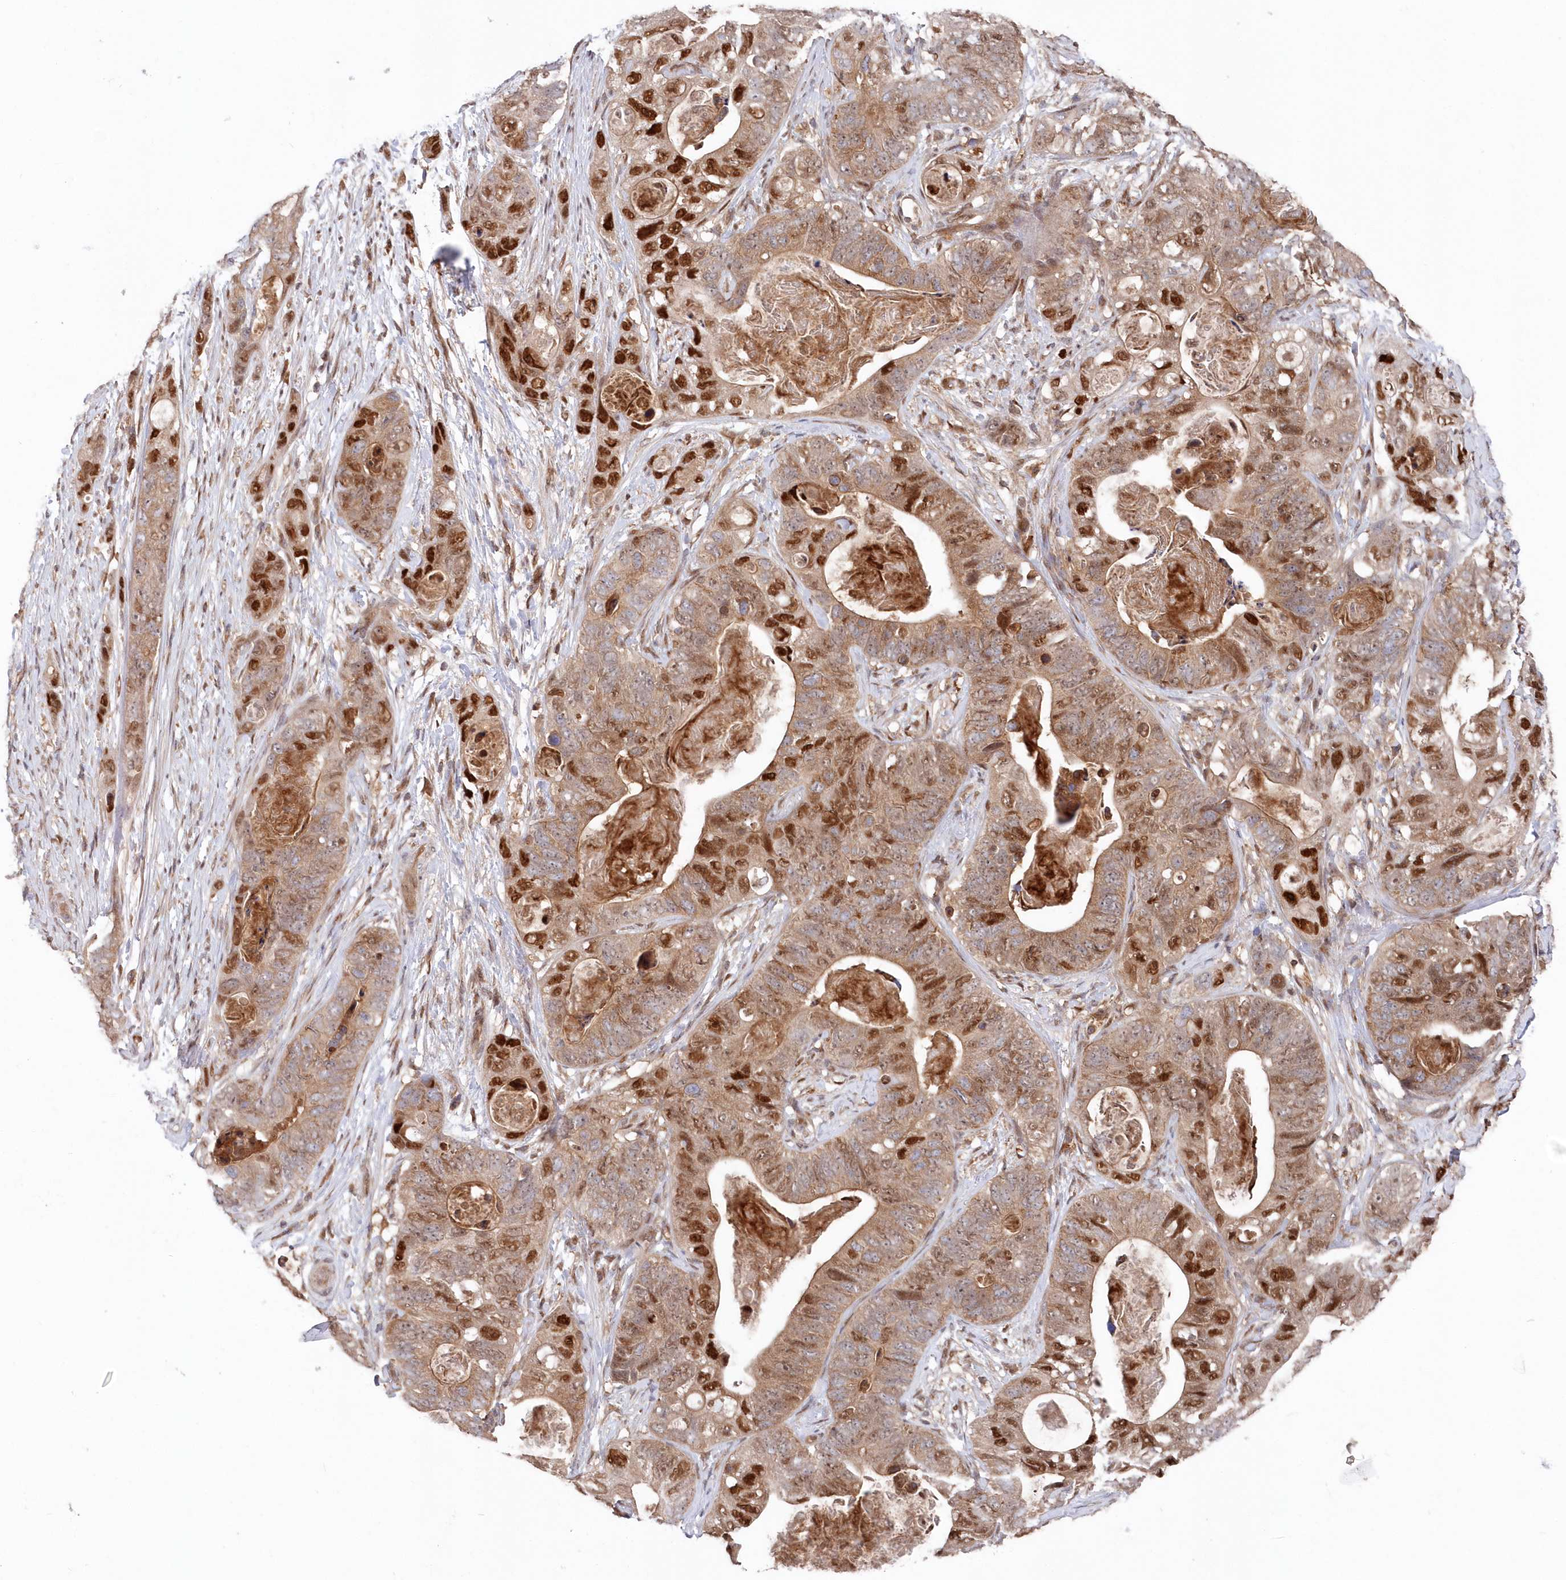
{"staining": {"intensity": "moderate", "quantity": ">75%", "location": "cytoplasmic/membranous,nuclear"}, "tissue": "stomach cancer", "cell_type": "Tumor cells", "image_type": "cancer", "snomed": [{"axis": "morphology", "description": "Adenocarcinoma, NOS"}, {"axis": "topography", "description": "Stomach"}], "caption": "Immunohistochemistry (IHC) (DAB (3,3'-diaminobenzidine)) staining of stomach cancer (adenocarcinoma) demonstrates moderate cytoplasmic/membranous and nuclear protein positivity in approximately >75% of tumor cells. Using DAB (brown) and hematoxylin (blue) stains, captured at high magnification using brightfield microscopy.", "gene": "ABHD14B", "patient": {"sex": "female", "age": 89}}